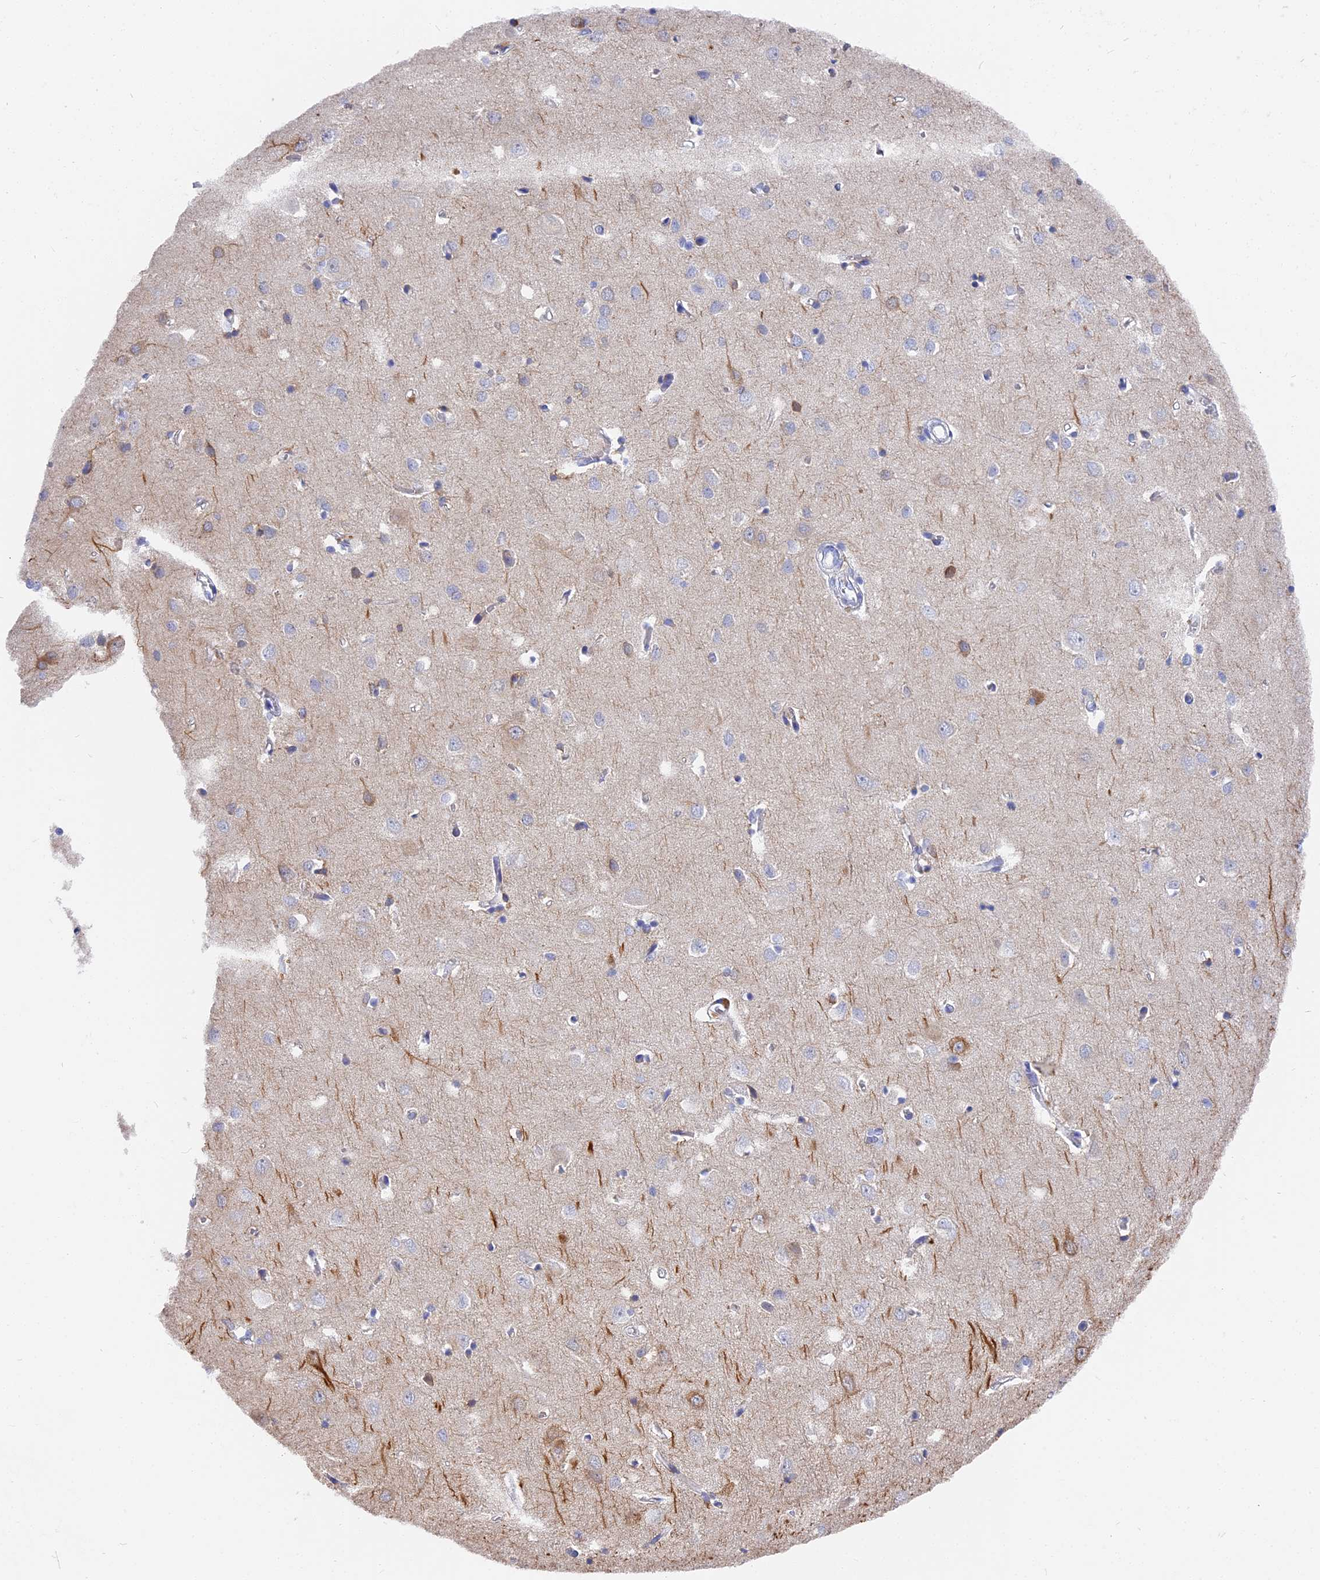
{"staining": {"intensity": "negative", "quantity": "none", "location": "none"}, "tissue": "cerebral cortex", "cell_type": "Endothelial cells", "image_type": "normal", "snomed": [{"axis": "morphology", "description": "Normal tissue, NOS"}, {"axis": "topography", "description": "Cerebral cortex"}], "caption": "Immunohistochemistry (IHC) image of benign human cerebral cortex stained for a protein (brown), which exhibits no expression in endothelial cells. (Brightfield microscopy of DAB (3,3'-diaminobenzidine) immunohistochemistry at high magnification).", "gene": "VPS33B", "patient": {"sex": "female", "age": 64}}